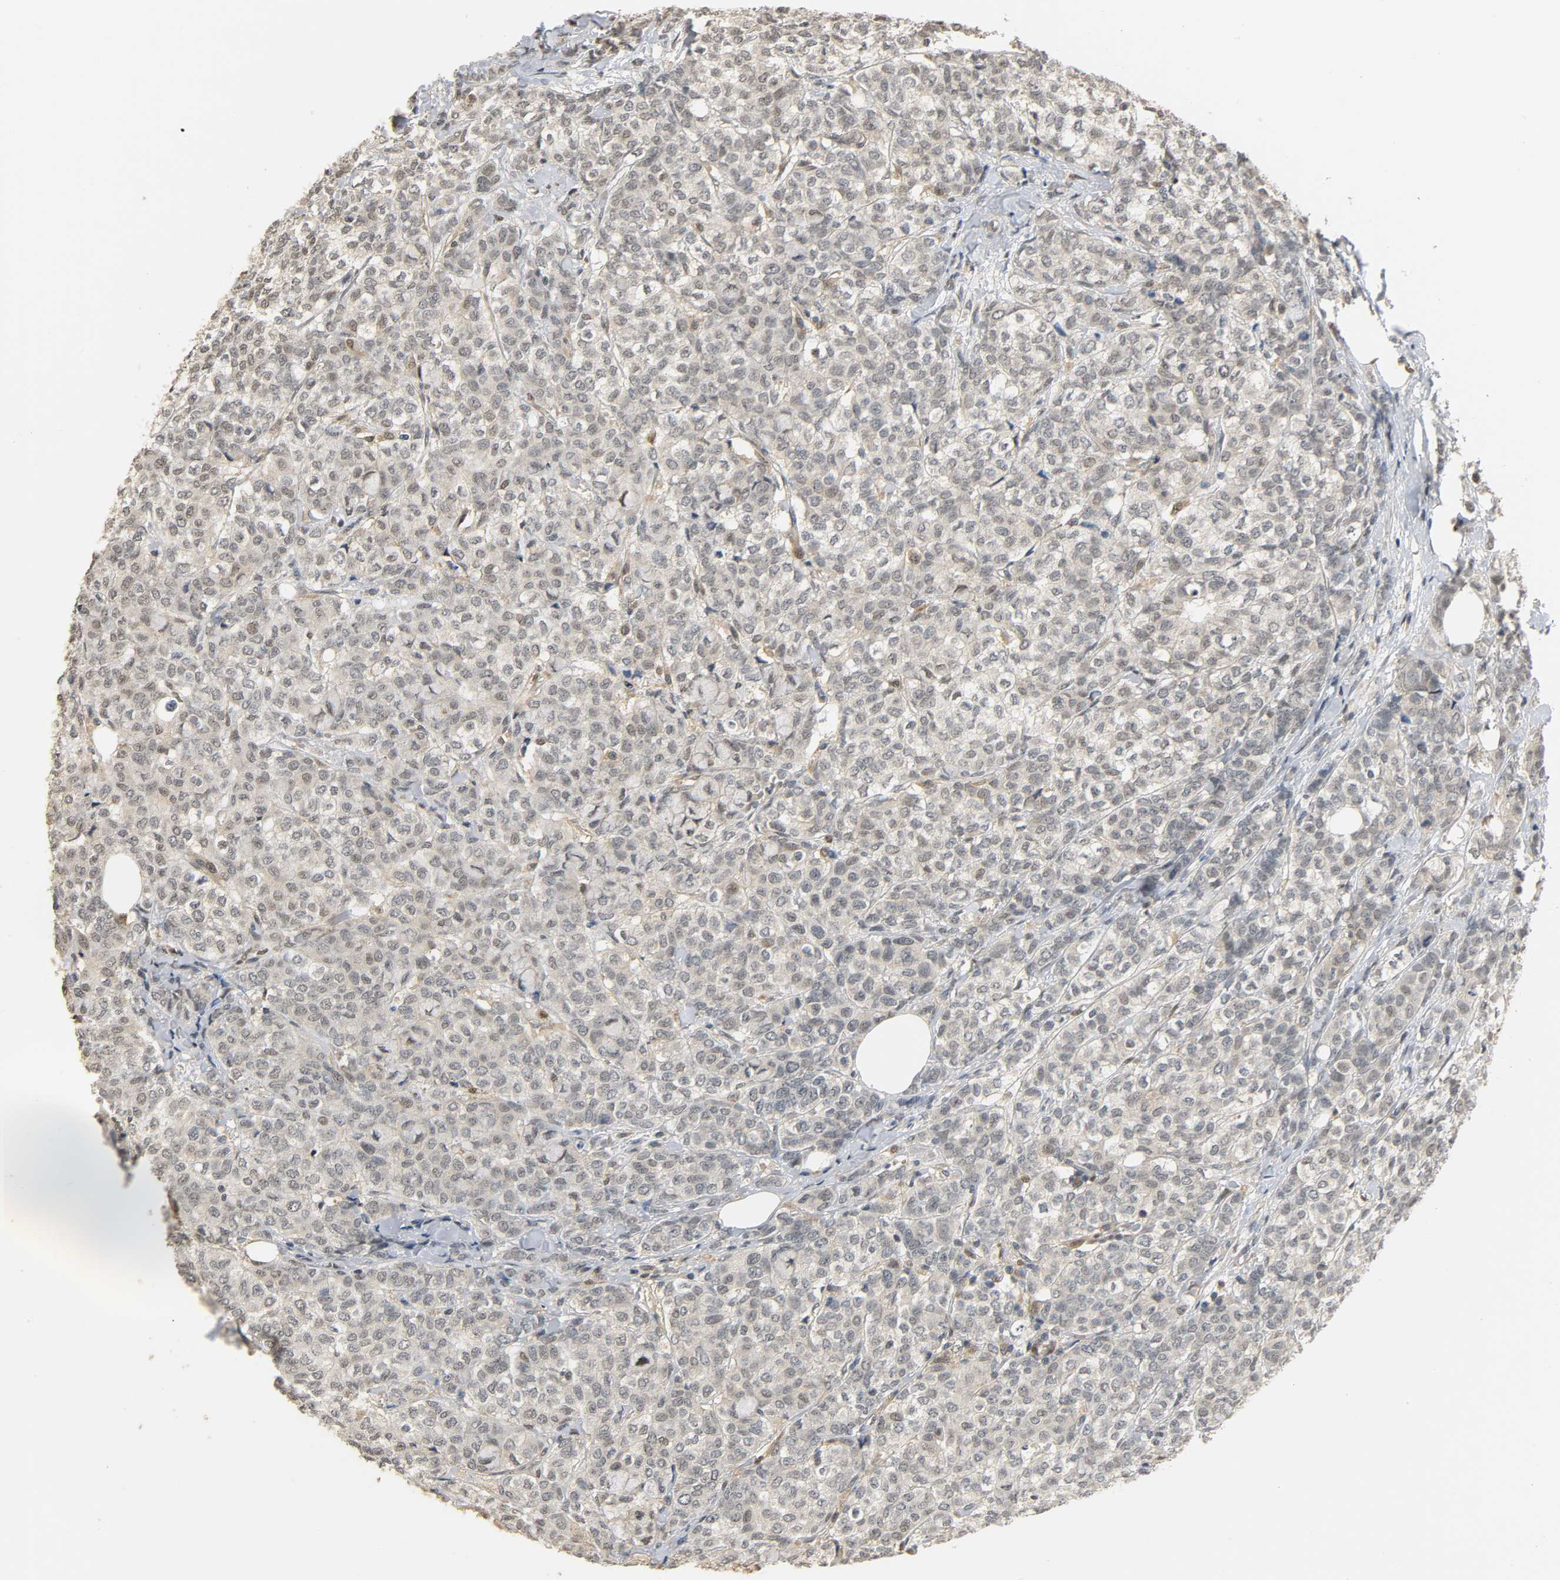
{"staining": {"intensity": "negative", "quantity": "none", "location": "none"}, "tissue": "breast cancer", "cell_type": "Tumor cells", "image_type": "cancer", "snomed": [{"axis": "morphology", "description": "Lobular carcinoma"}, {"axis": "topography", "description": "Breast"}], "caption": "High power microscopy photomicrograph of an immunohistochemistry (IHC) photomicrograph of breast lobular carcinoma, revealing no significant expression in tumor cells.", "gene": "ZFPM2", "patient": {"sex": "female", "age": 60}}